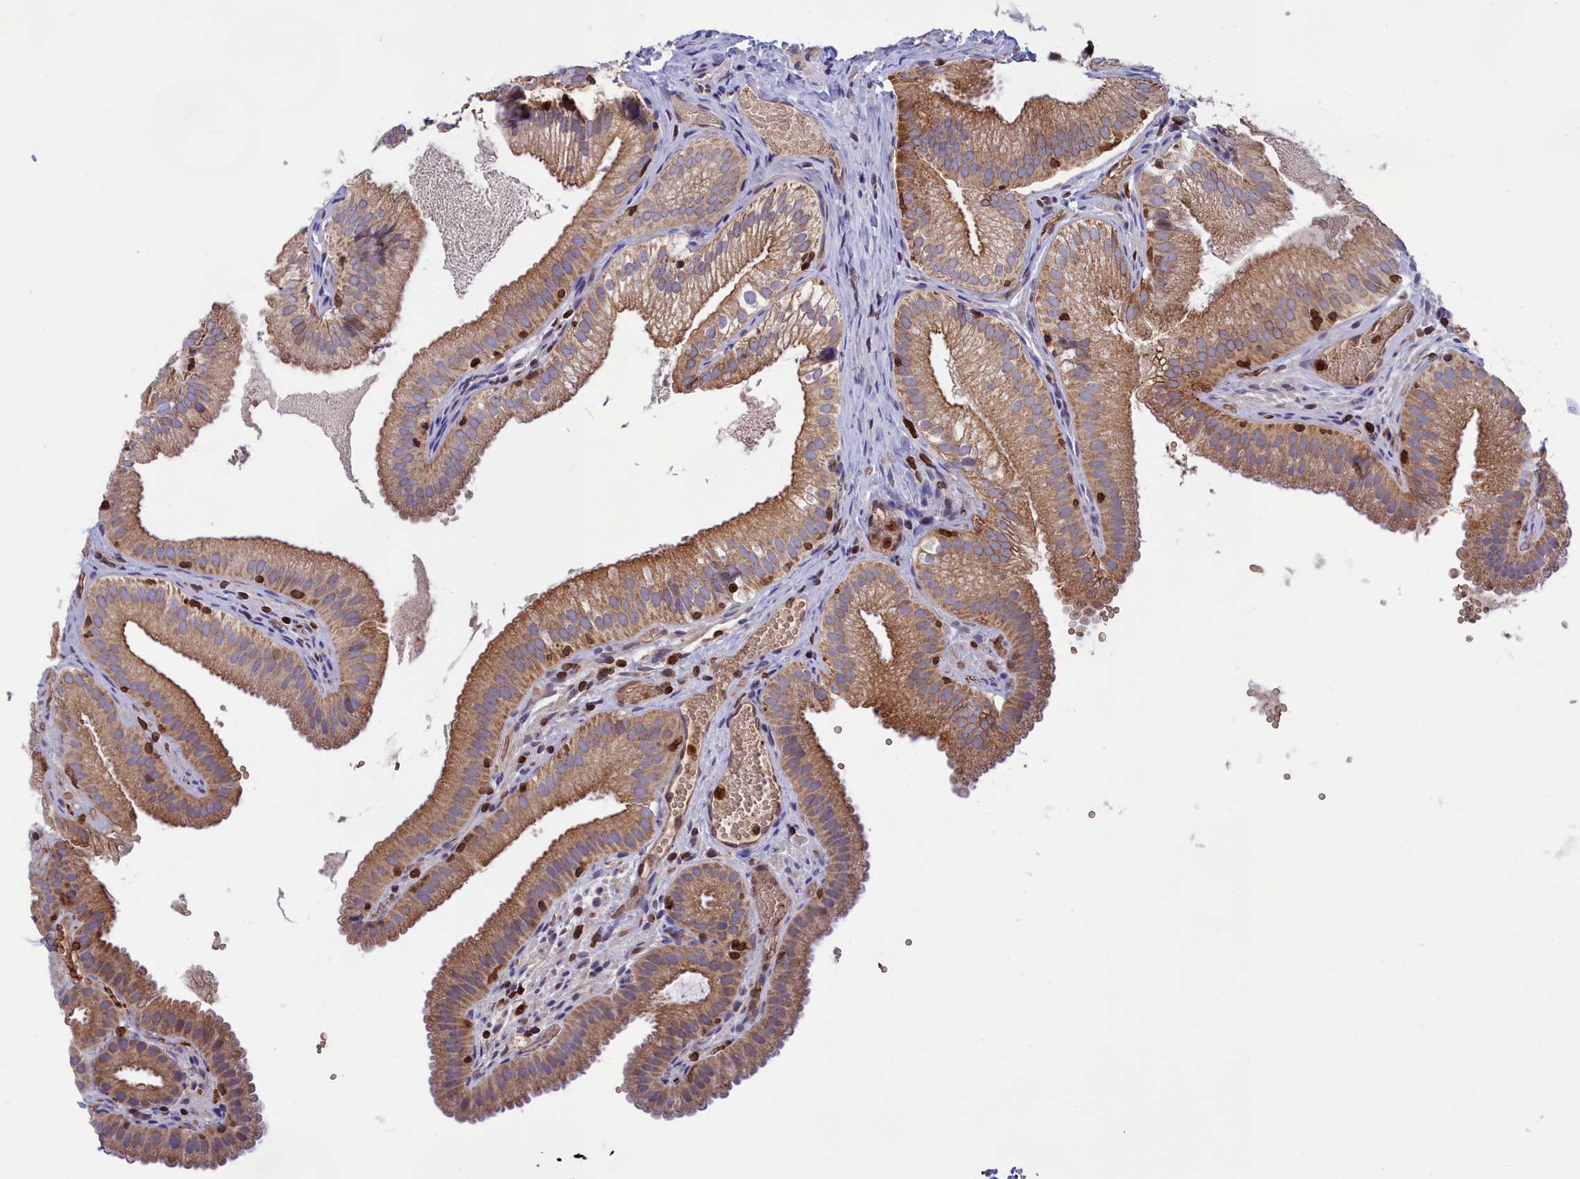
{"staining": {"intensity": "moderate", "quantity": ">75%", "location": "cytoplasmic/membranous"}, "tissue": "gallbladder", "cell_type": "Glandular cells", "image_type": "normal", "snomed": [{"axis": "morphology", "description": "Normal tissue, NOS"}, {"axis": "topography", "description": "Gallbladder"}], "caption": "Brown immunohistochemical staining in normal gallbladder reveals moderate cytoplasmic/membranous positivity in approximately >75% of glandular cells. (Stains: DAB in brown, nuclei in blue, Microscopy: brightfield microscopy at high magnification).", "gene": "PKHD1L1", "patient": {"sex": "female", "age": 30}}